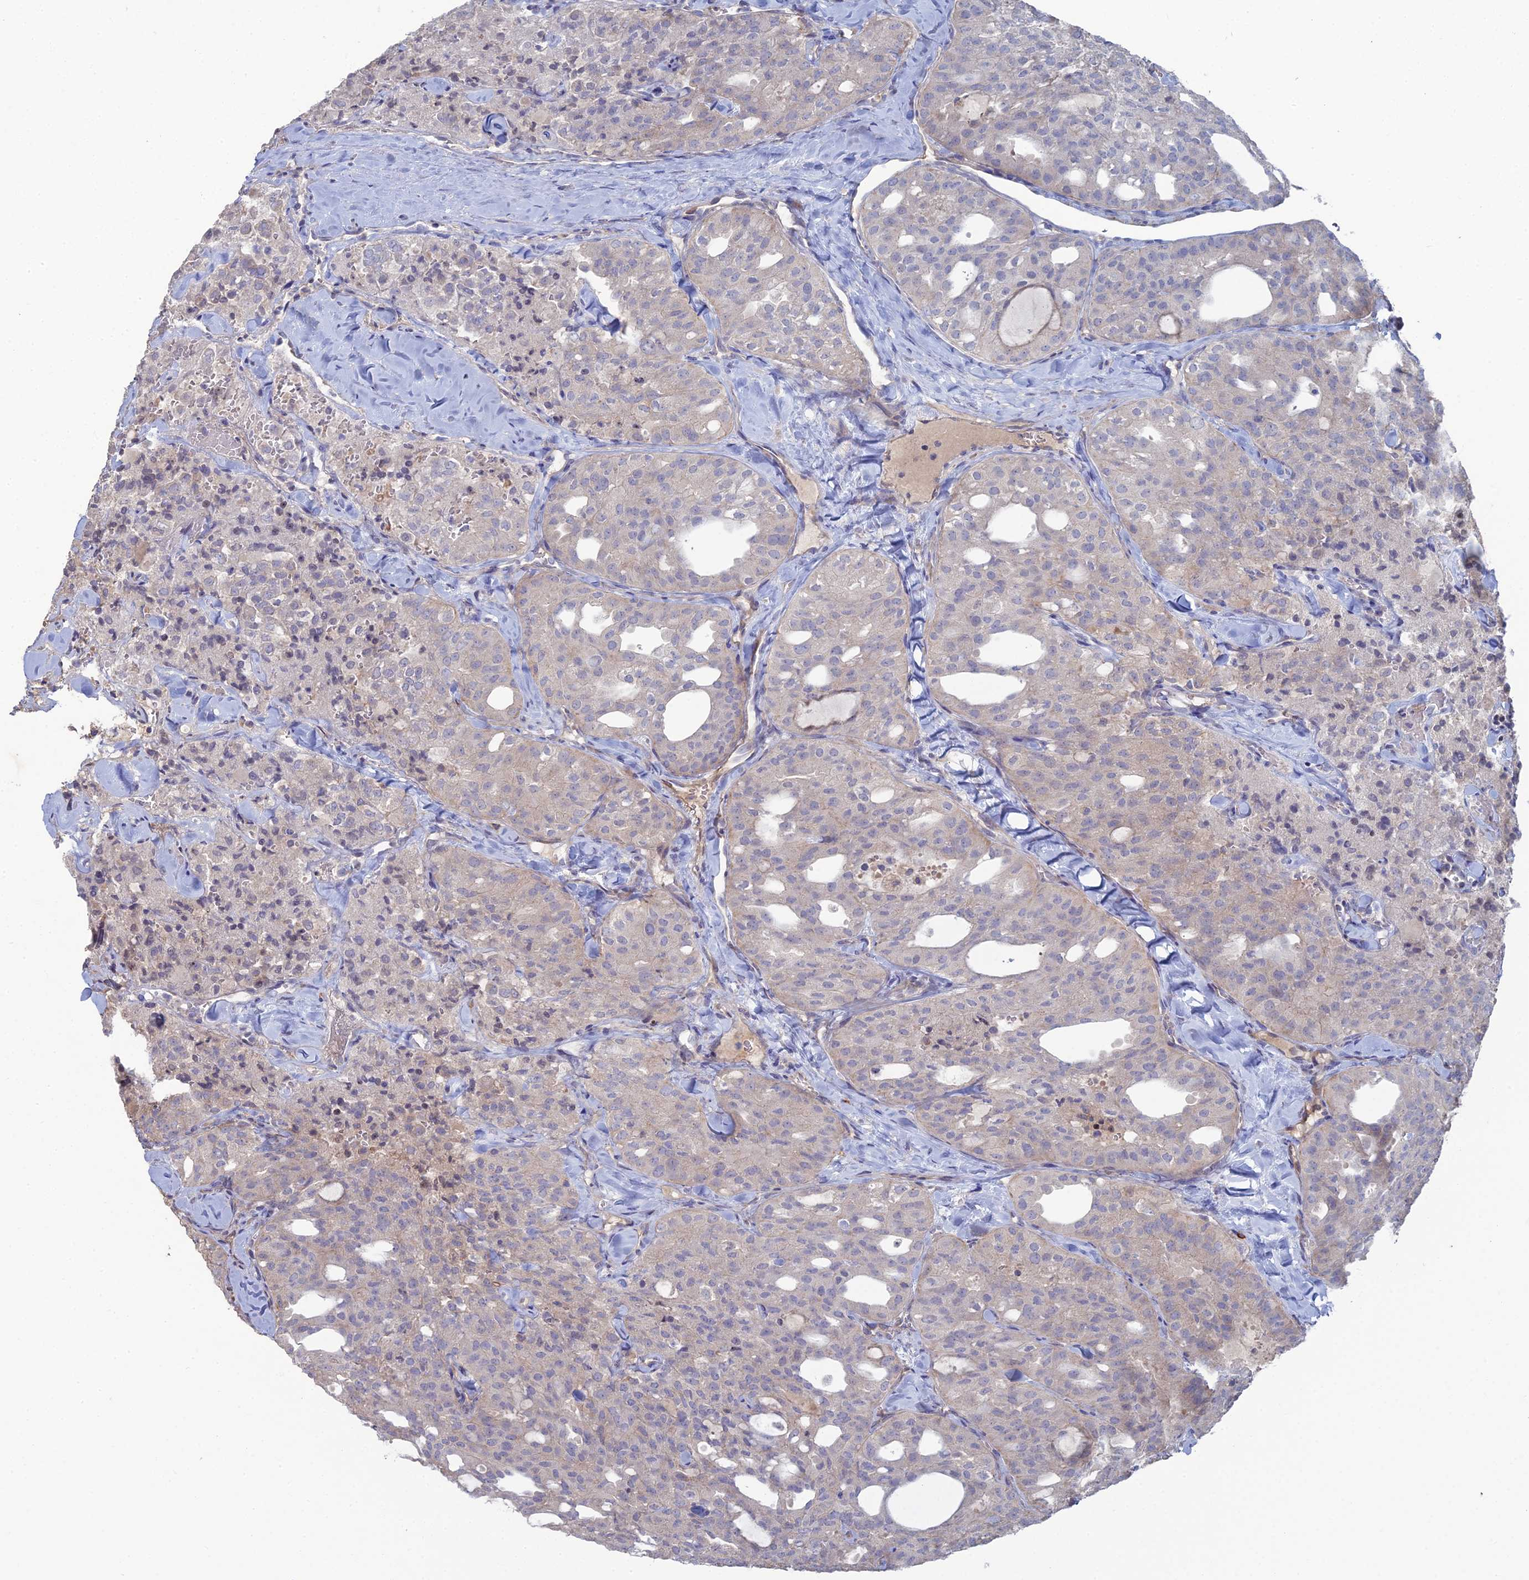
{"staining": {"intensity": "negative", "quantity": "none", "location": "none"}, "tissue": "thyroid cancer", "cell_type": "Tumor cells", "image_type": "cancer", "snomed": [{"axis": "morphology", "description": "Follicular adenoma carcinoma, NOS"}, {"axis": "topography", "description": "Thyroid gland"}], "caption": "There is no significant expression in tumor cells of thyroid follicular adenoma carcinoma. Brightfield microscopy of immunohistochemistry stained with DAB (brown) and hematoxylin (blue), captured at high magnification.", "gene": "ARL16", "patient": {"sex": "male", "age": 75}}